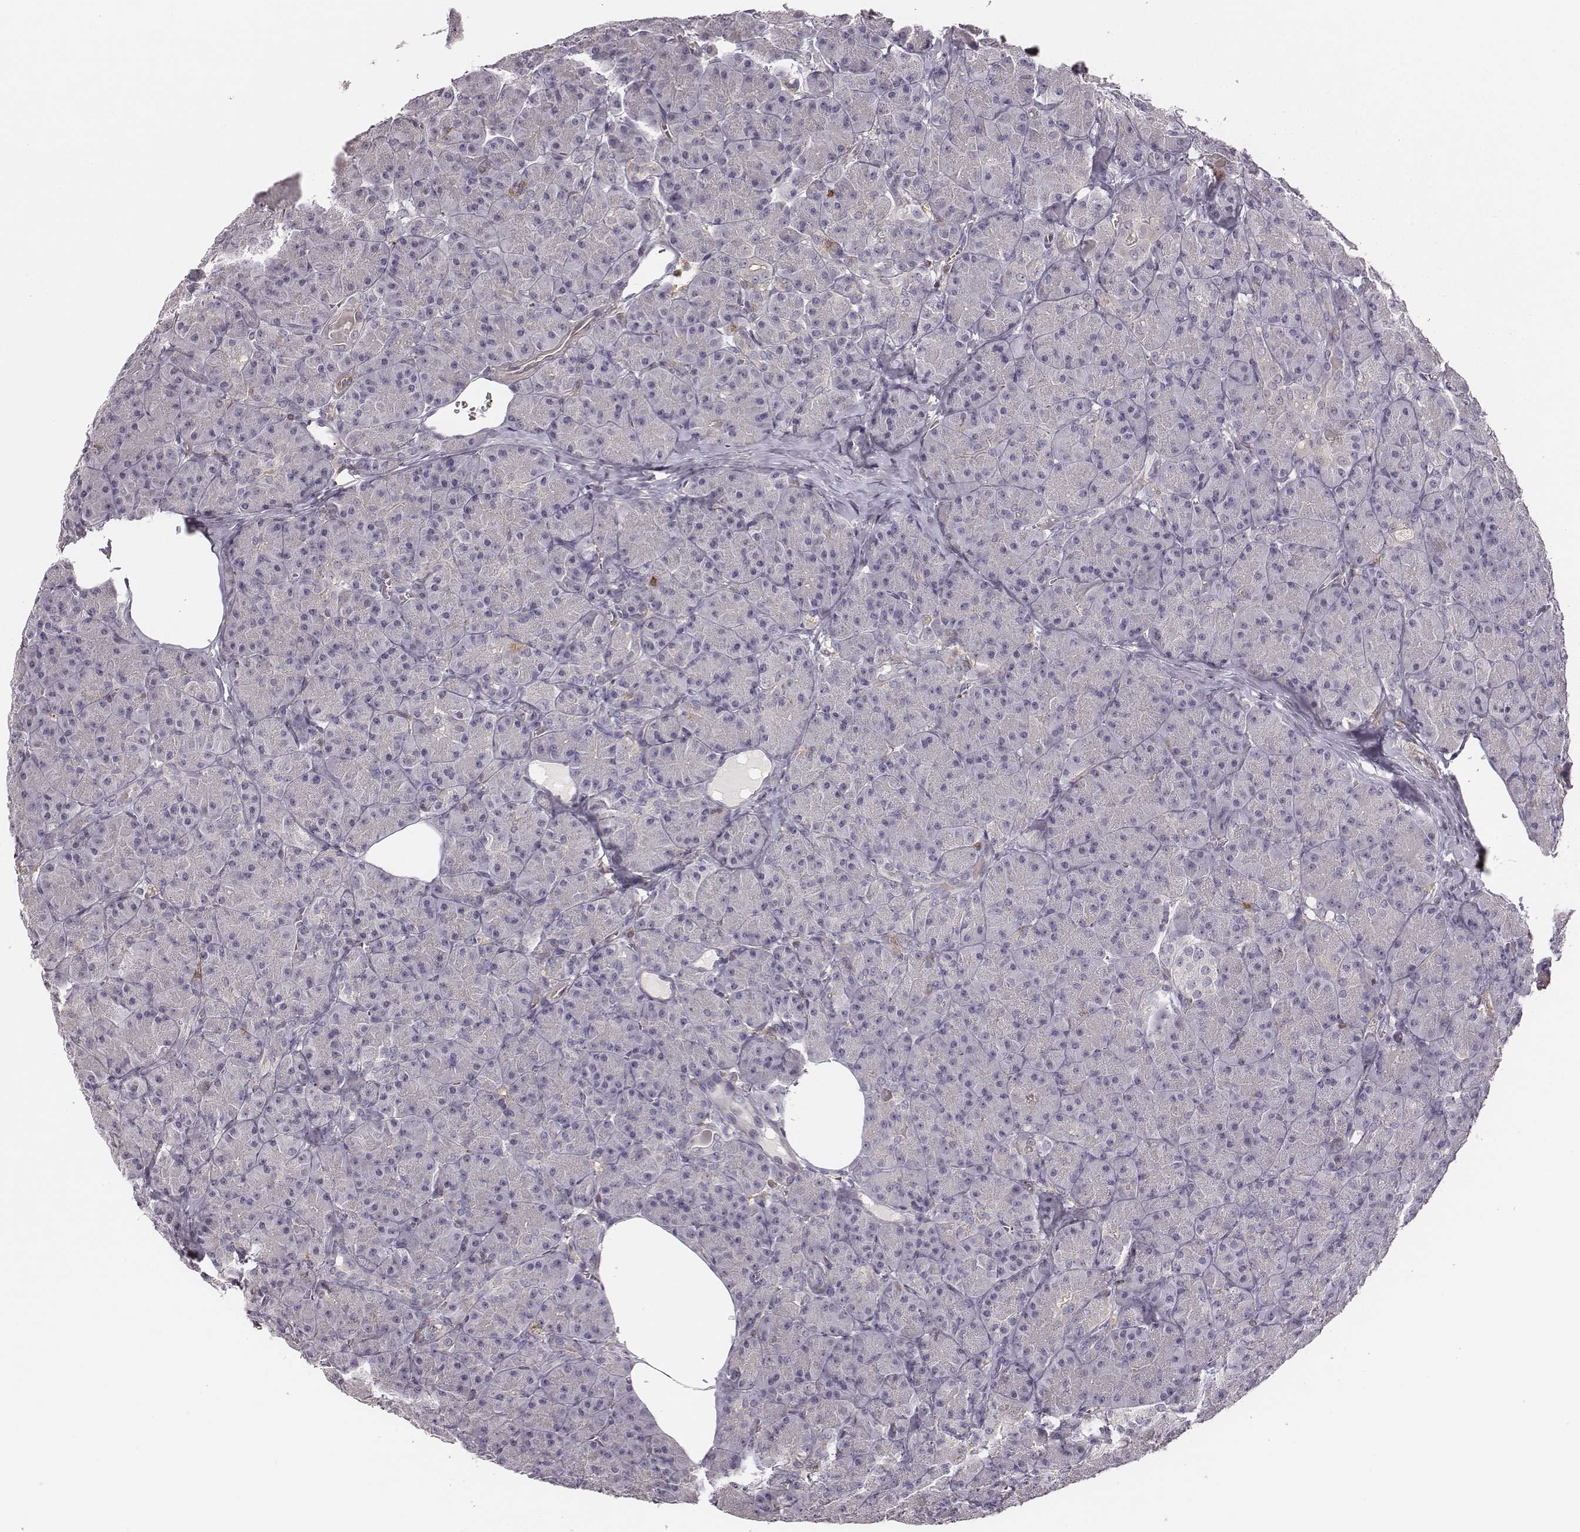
{"staining": {"intensity": "negative", "quantity": "none", "location": "none"}, "tissue": "pancreas", "cell_type": "Exocrine glandular cells", "image_type": "normal", "snomed": [{"axis": "morphology", "description": "Normal tissue, NOS"}, {"axis": "topography", "description": "Pancreas"}], "caption": "Photomicrograph shows no protein staining in exocrine glandular cells of unremarkable pancreas. (Stains: DAB immunohistochemistry (IHC) with hematoxylin counter stain, Microscopy: brightfield microscopy at high magnification).", "gene": "ZYX", "patient": {"sex": "male", "age": 57}}